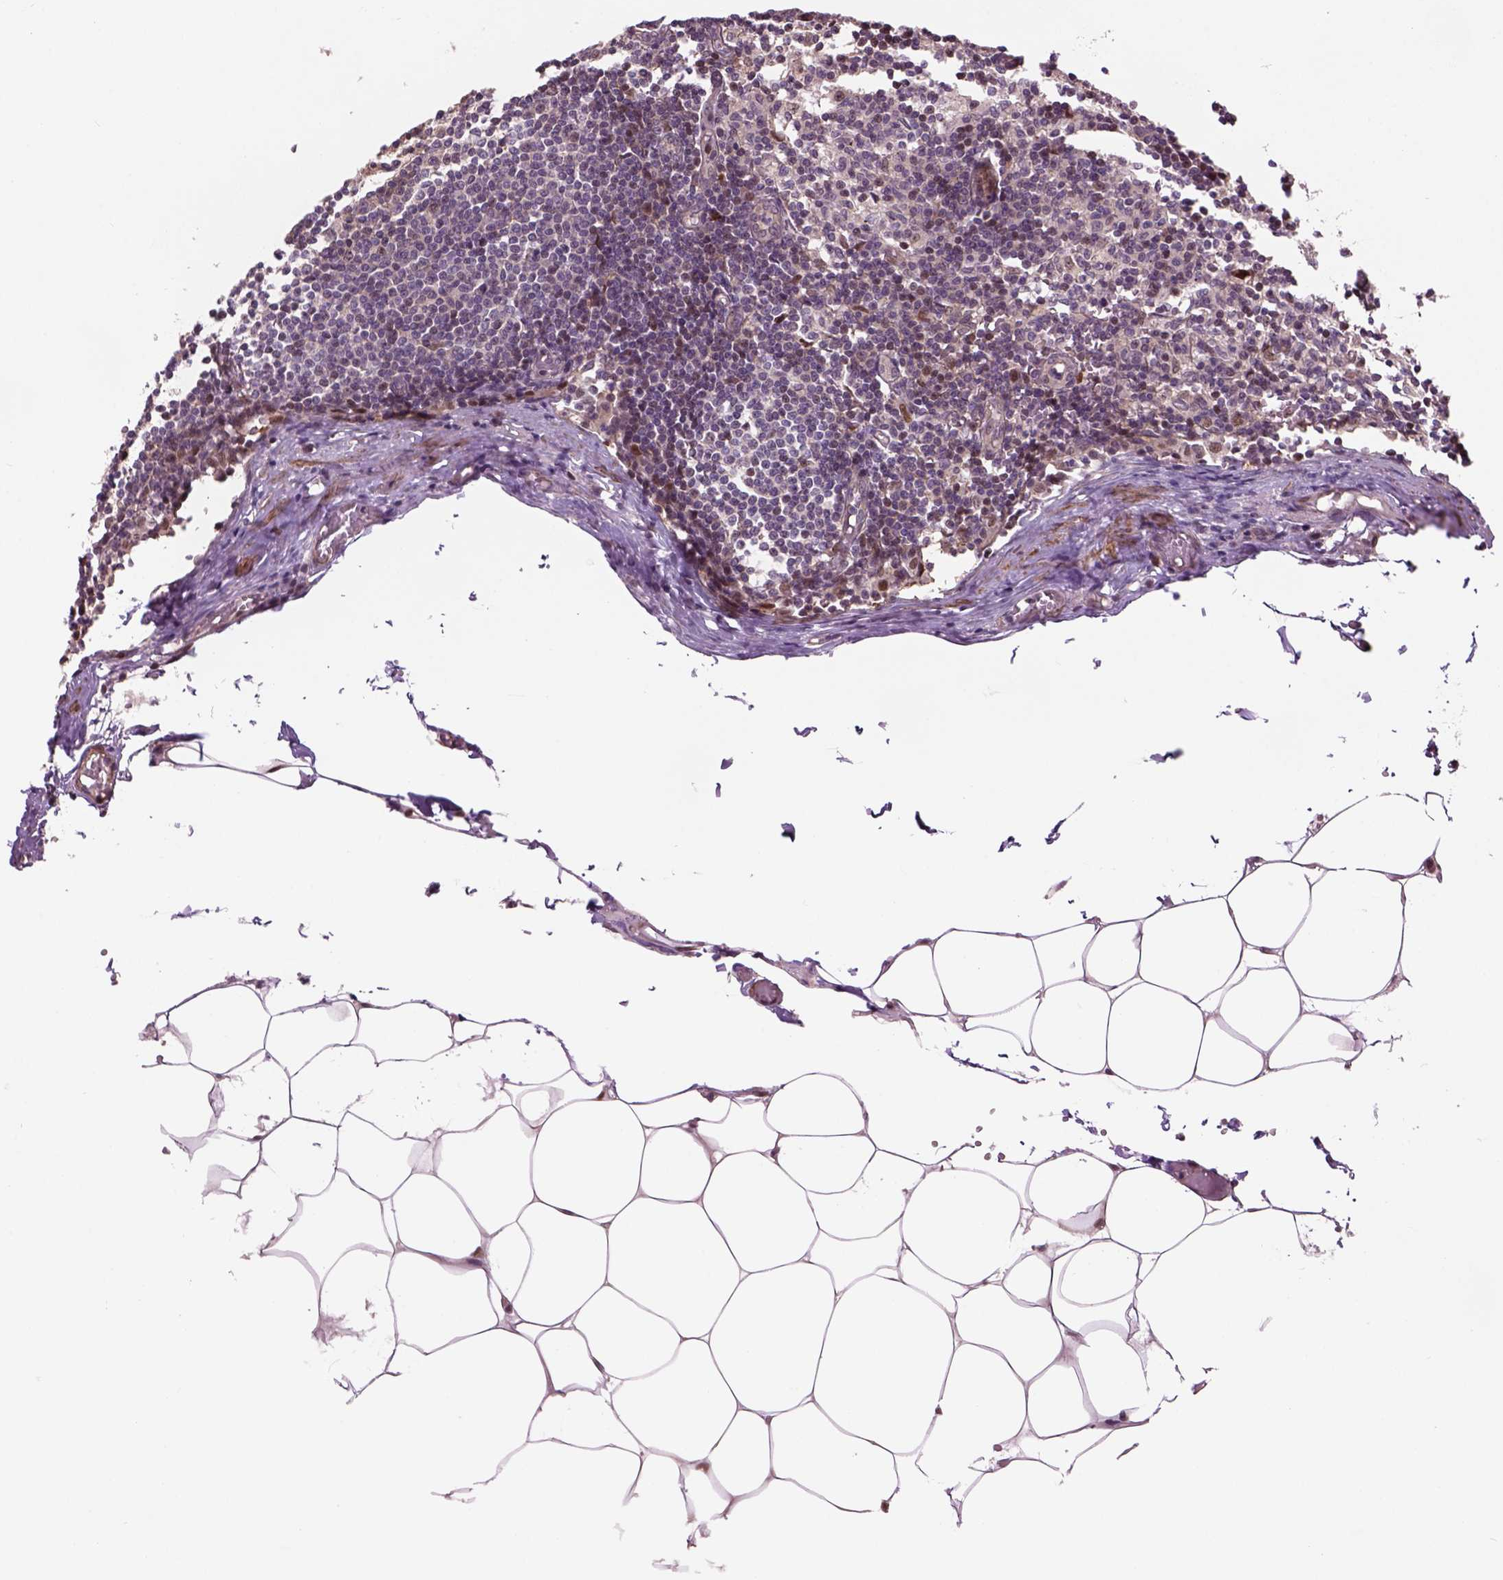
{"staining": {"intensity": "weak", "quantity": "25%-75%", "location": "cytoplasmic/membranous,nuclear"}, "tissue": "lymph node", "cell_type": "Germinal center cells", "image_type": "normal", "snomed": [{"axis": "morphology", "description": "Normal tissue, NOS"}, {"axis": "topography", "description": "Lymph node"}], "caption": "Approximately 25%-75% of germinal center cells in normal human lymph node reveal weak cytoplasmic/membranous,nuclear protein expression as visualized by brown immunohistochemical staining.", "gene": "PSMD11", "patient": {"sex": "female", "age": 69}}